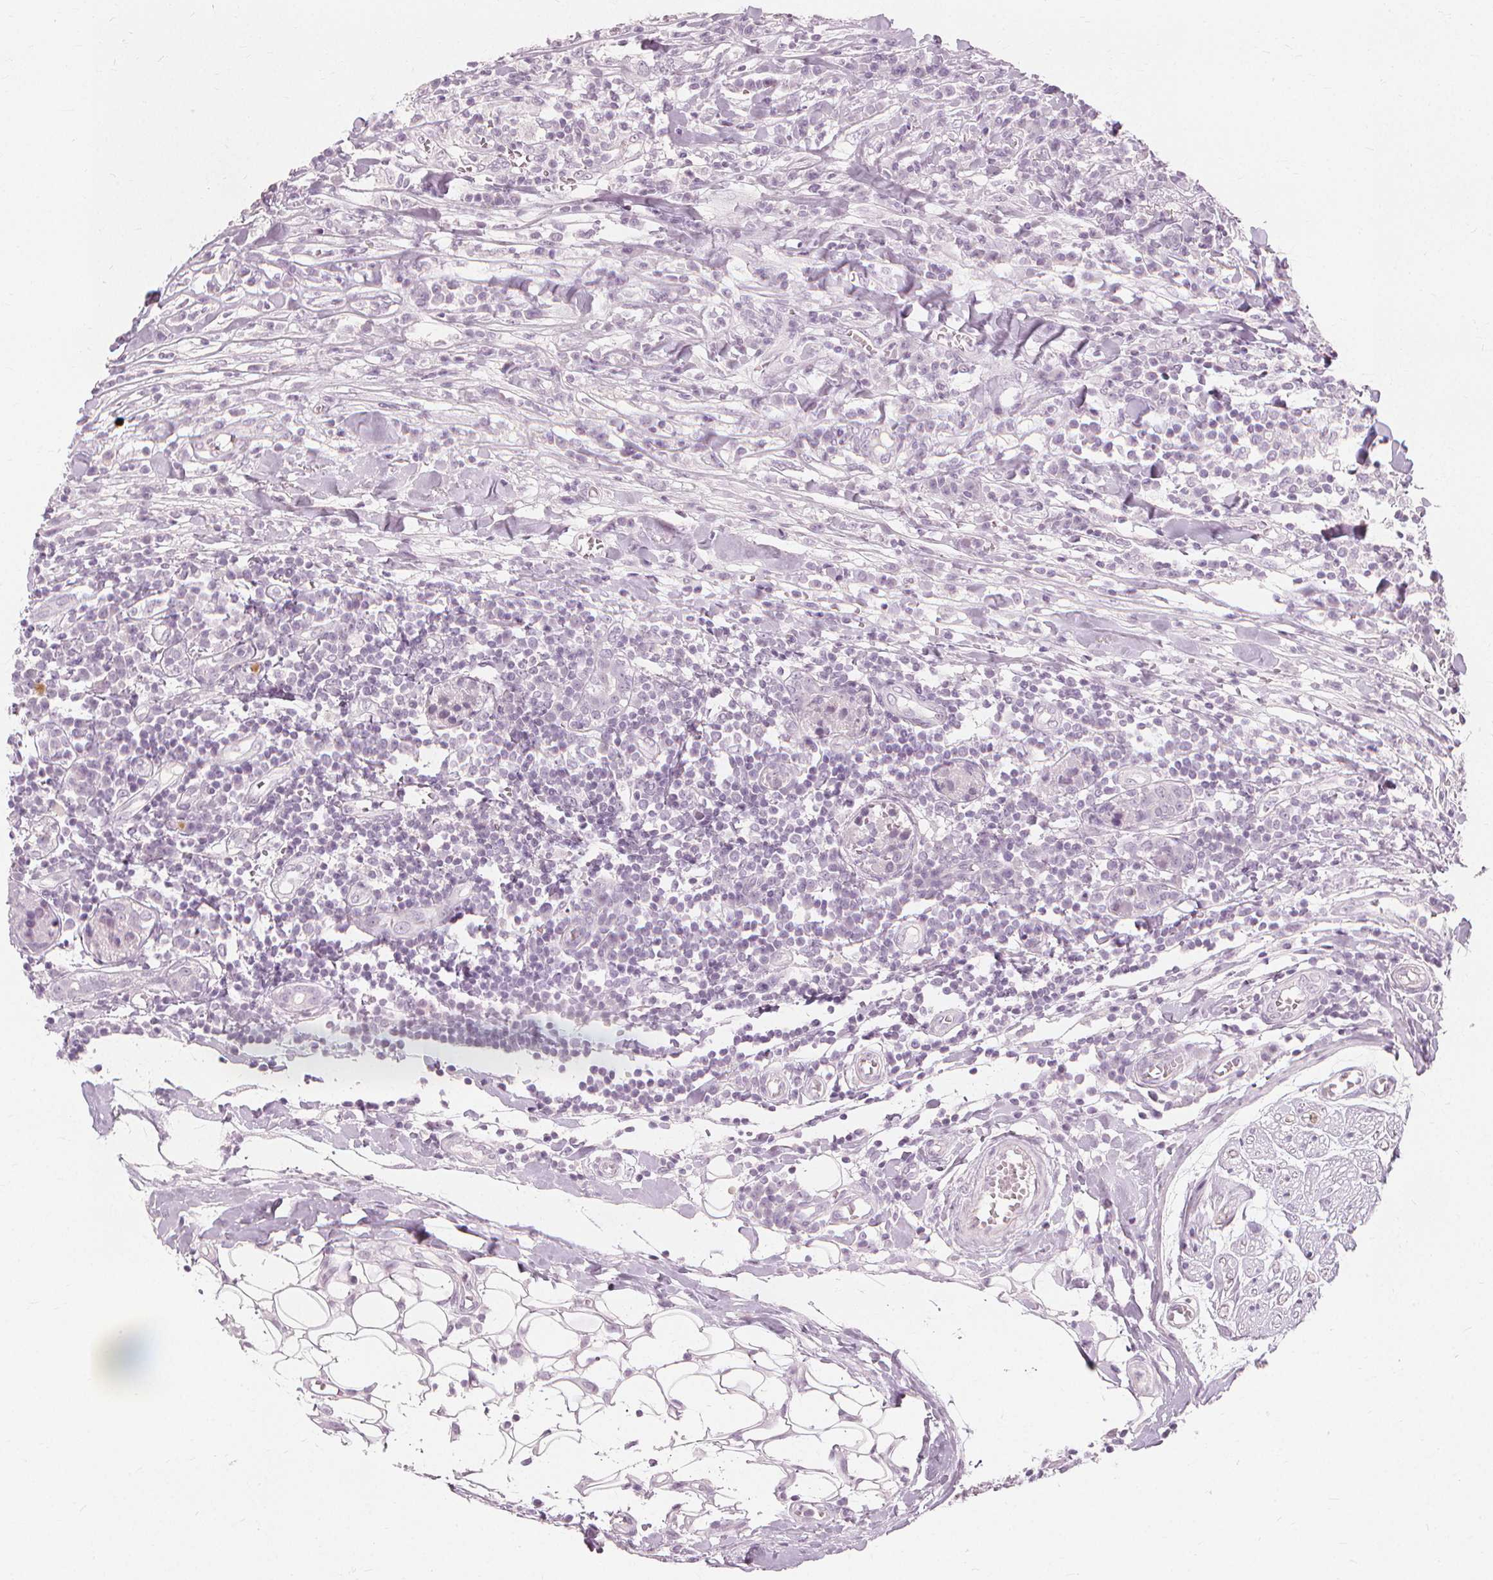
{"staining": {"intensity": "negative", "quantity": "none", "location": "none"}, "tissue": "breast cancer", "cell_type": "Tumor cells", "image_type": "cancer", "snomed": [{"axis": "morphology", "description": "Duct carcinoma"}, {"axis": "topography", "description": "Breast"}], "caption": "This image is of breast cancer stained with immunohistochemistry to label a protein in brown with the nuclei are counter-stained blue. There is no staining in tumor cells.", "gene": "MUC12", "patient": {"sex": "female", "age": 30}}